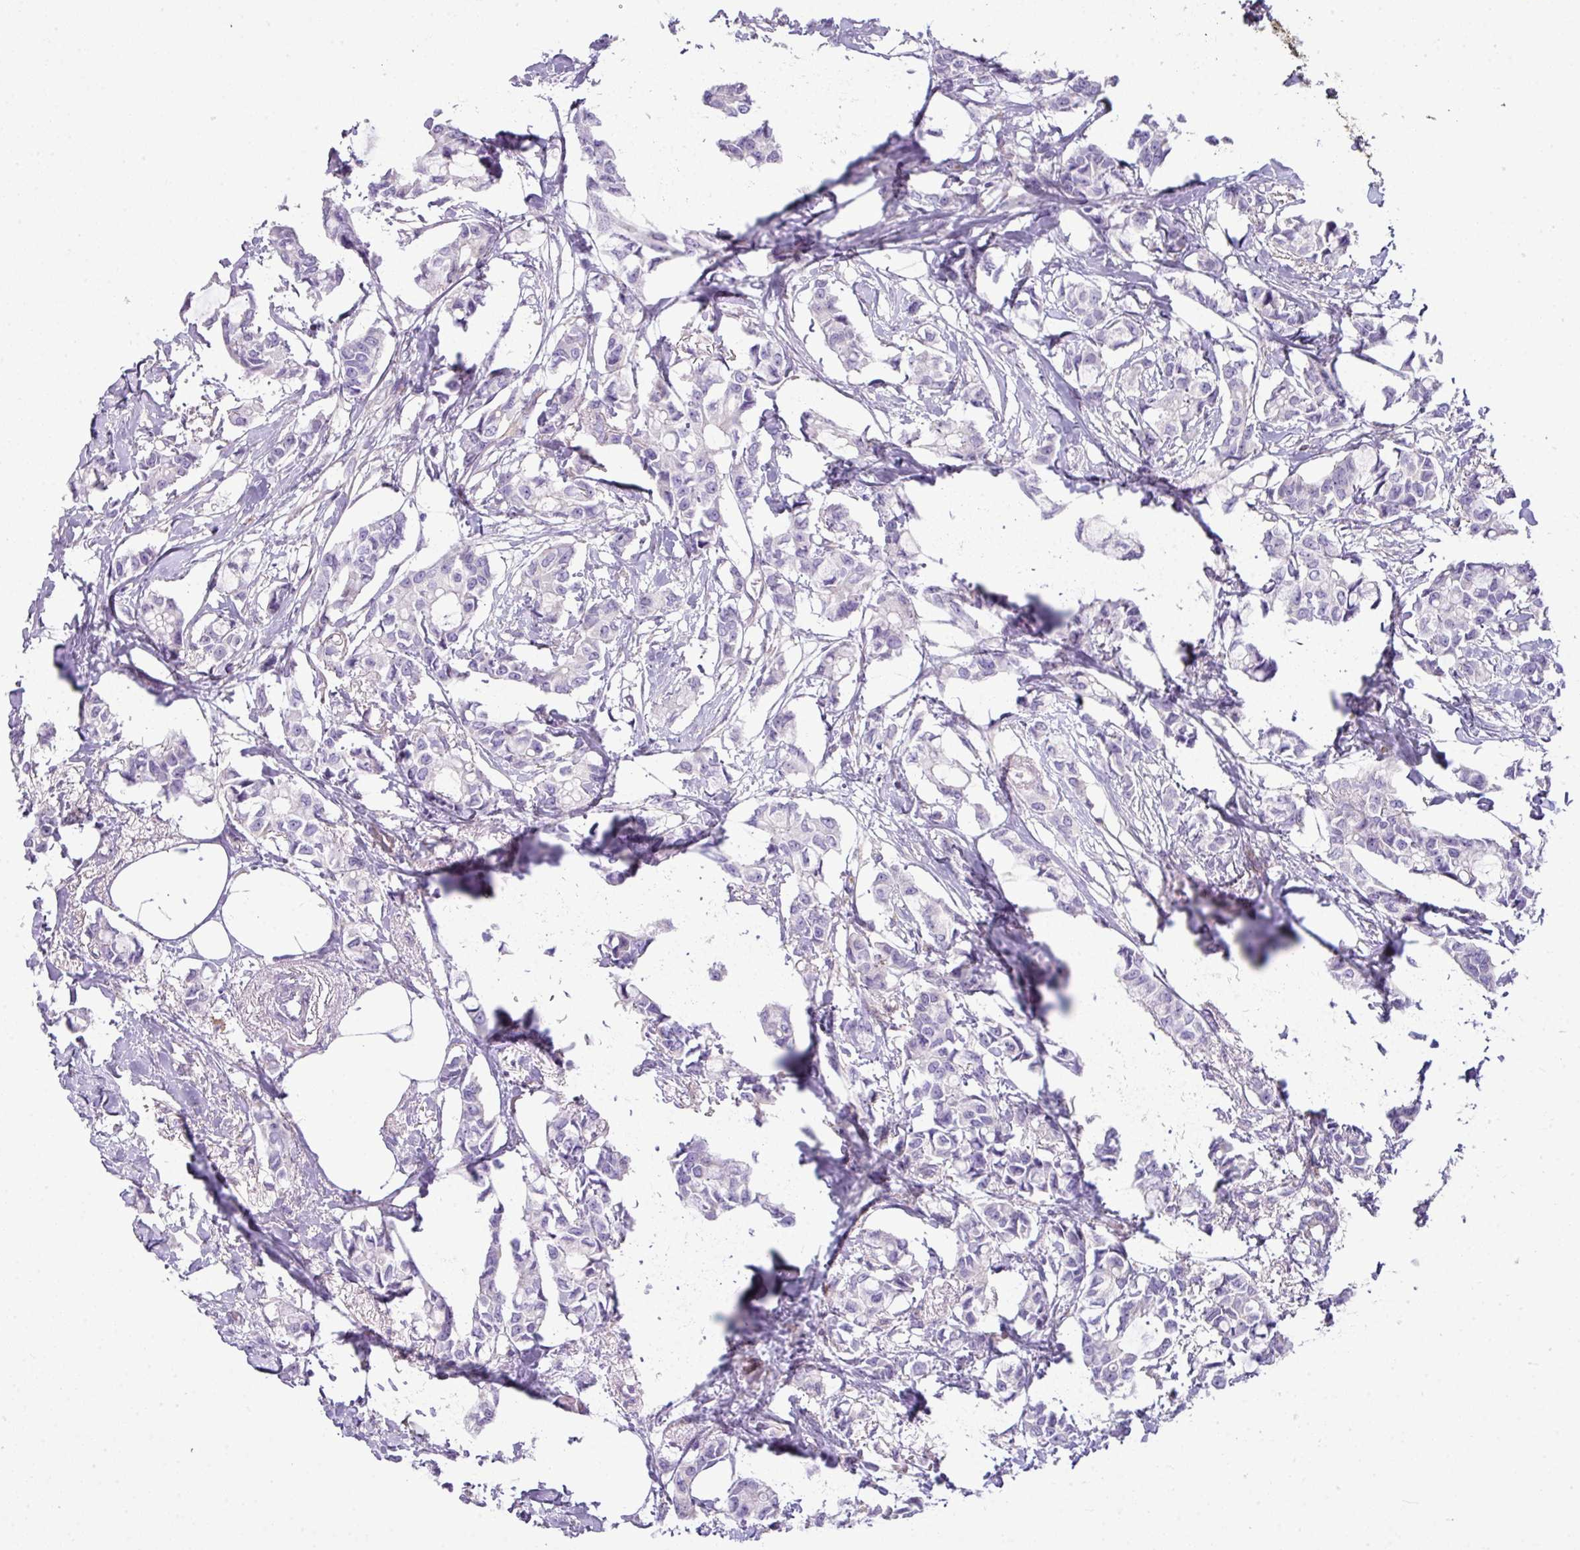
{"staining": {"intensity": "negative", "quantity": "none", "location": "none"}, "tissue": "breast cancer", "cell_type": "Tumor cells", "image_type": "cancer", "snomed": [{"axis": "morphology", "description": "Duct carcinoma"}, {"axis": "topography", "description": "Breast"}], "caption": "Tumor cells are negative for brown protein staining in invasive ductal carcinoma (breast).", "gene": "ABCC5", "patient": {"sex": "female", "age": 73}}